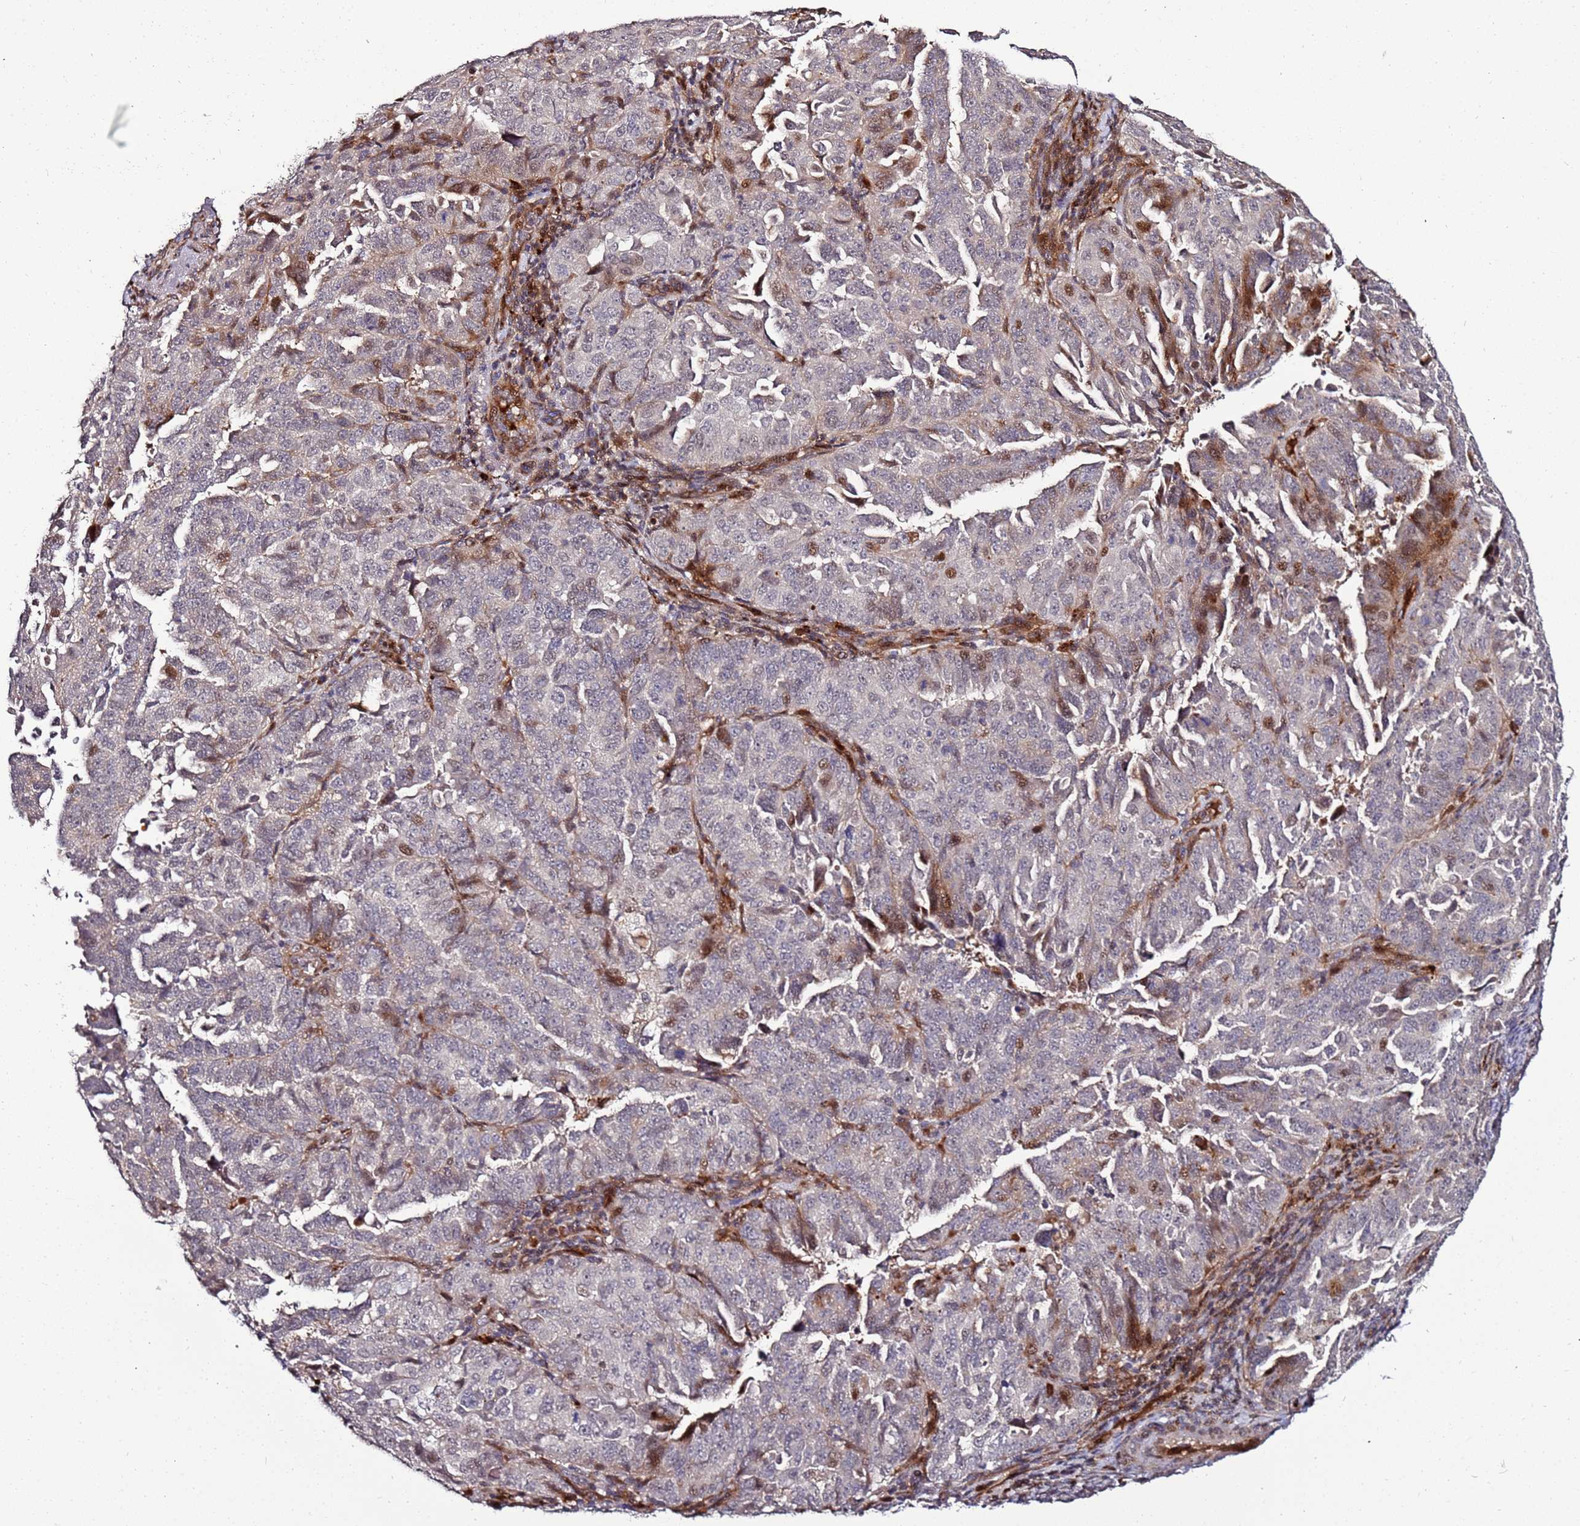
{"staining": {"intensity": "moderate", "quantity": "<25%", "location": "nuclear"}, "tissue": "endometrial cancer", "cell_type": "Tumor cells", "image_type": "cancer", "snomed": [{"axis": "morphology", "description": "Adenocarcinoma, NOS"}, {"axis": "topography", "description": "Endometrium"}], "caption": "DAB immunohistochemical staining of human endometrial adenocarcinoma displays moderate nuclear protein staining in approximately <25% of tumor cells. The staining was performed using DAB to visualize the protein expression in brown, while the nuclei were stained in blue with hematoxylin (Magnification: 20x).", "gene": "RHBDL1", "patient": {"sex": "female", "age": 65}}